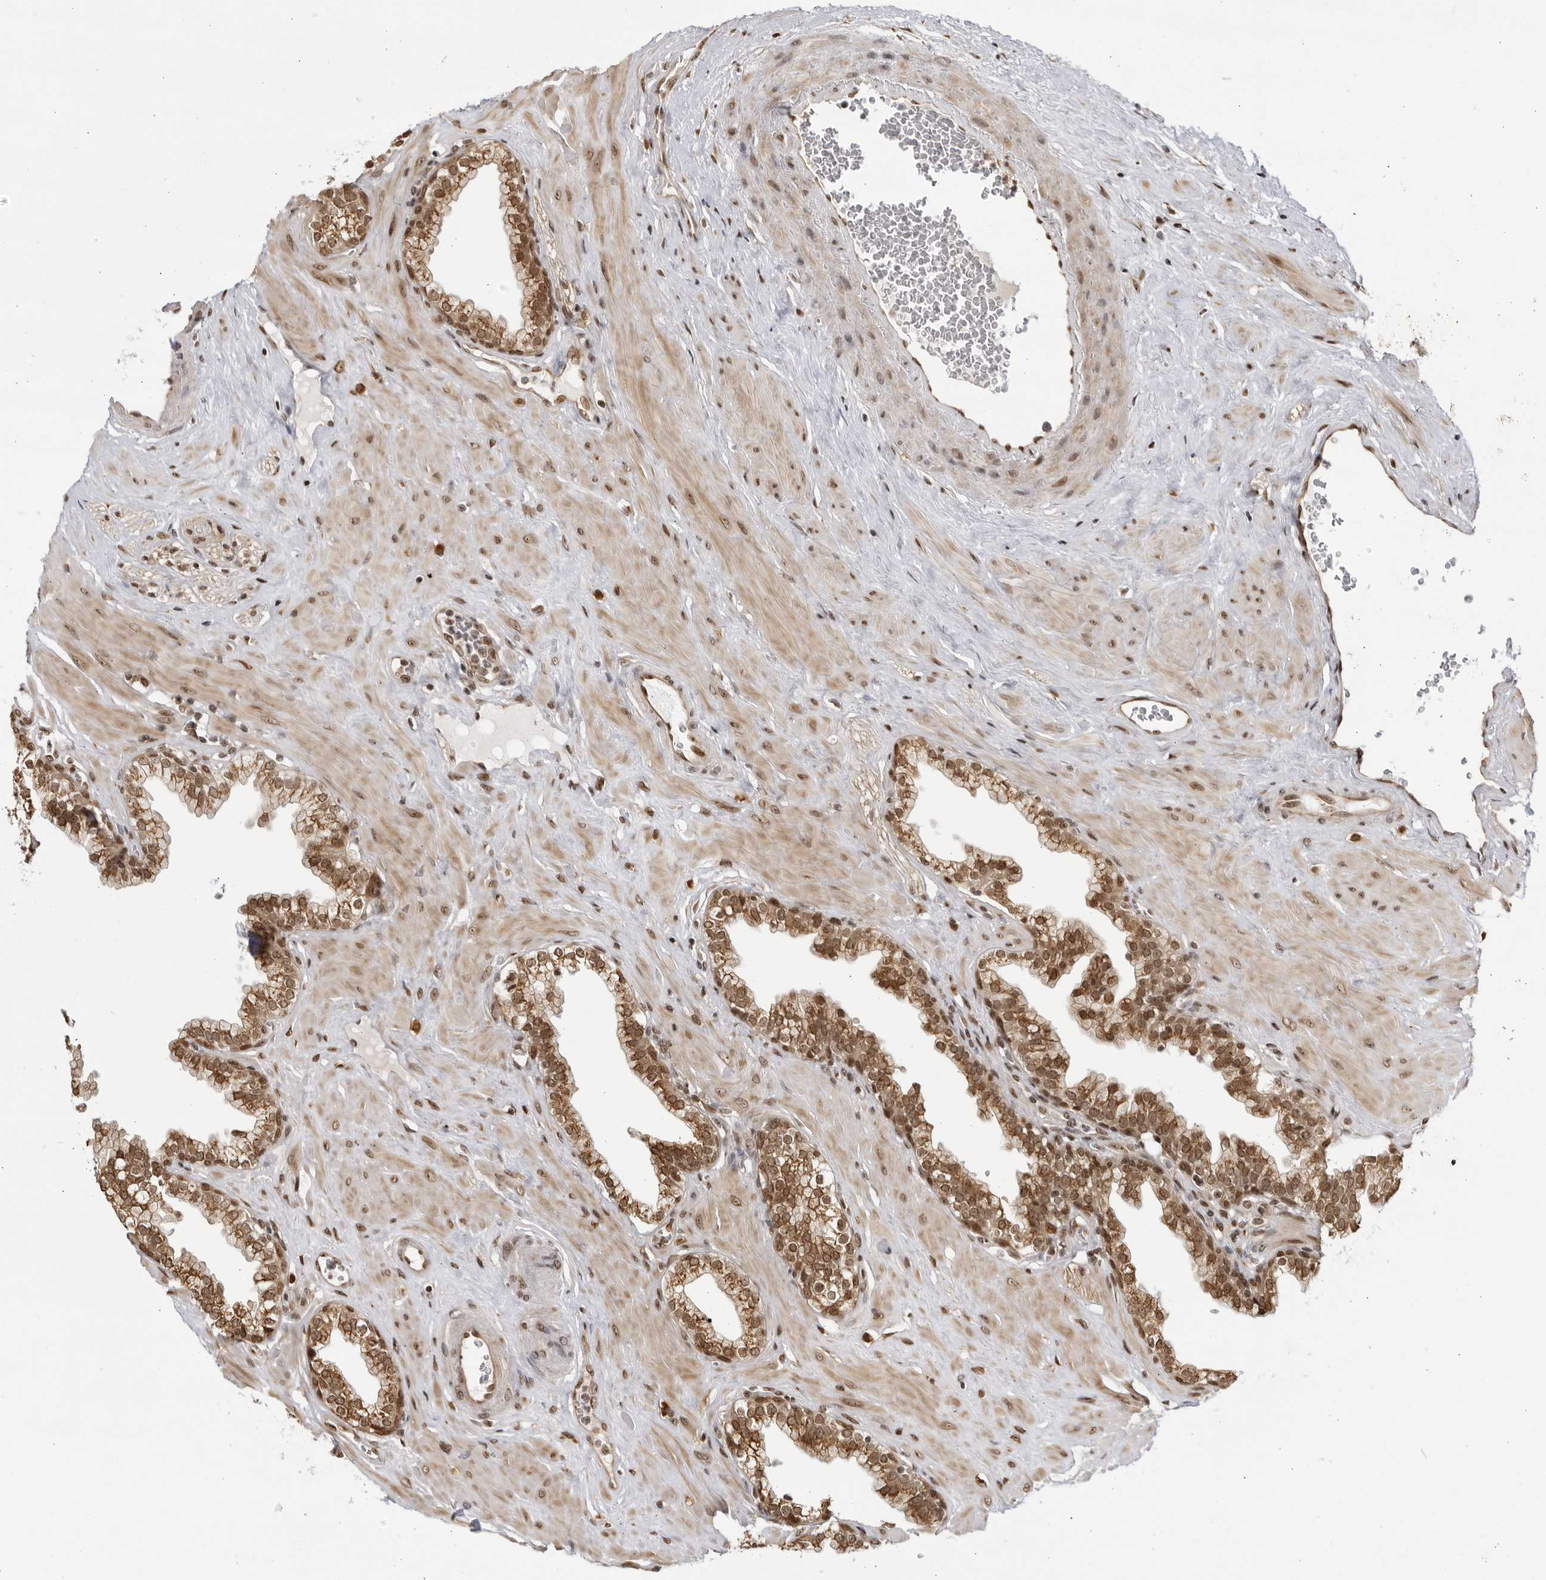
{"staining": {"intensity": "moderate", "quantity": ">75%", "location": "cytoplasmic/membranous,nuclear"}, "tissue": "prostate", "cell_type": "Glandular cells", "image_type": "normal", "snomed": [{"axis": "morphology", "description": "Normal tissue, NOS"}, {"axis": "morphology", "description": "Urothelial carcinoma, Low grade"}, {"axis": "topography", "description": "Urinary bladder"}, {"axis": "topography", "description": "Prostate"}], "caption": "IHC histopathology image of benign prostate: human prostate stained using immunohistochemistry (IHC) reveals medium levels of moderate protein expression localized specifically in the cytoplasmic/membranous,nuclear of glandular cells, appearing as a cytoplasmic/membranous,nuclear brown color.", "gene": "RASGEF1C", "patient": {"sex": "male", "age": 60}}